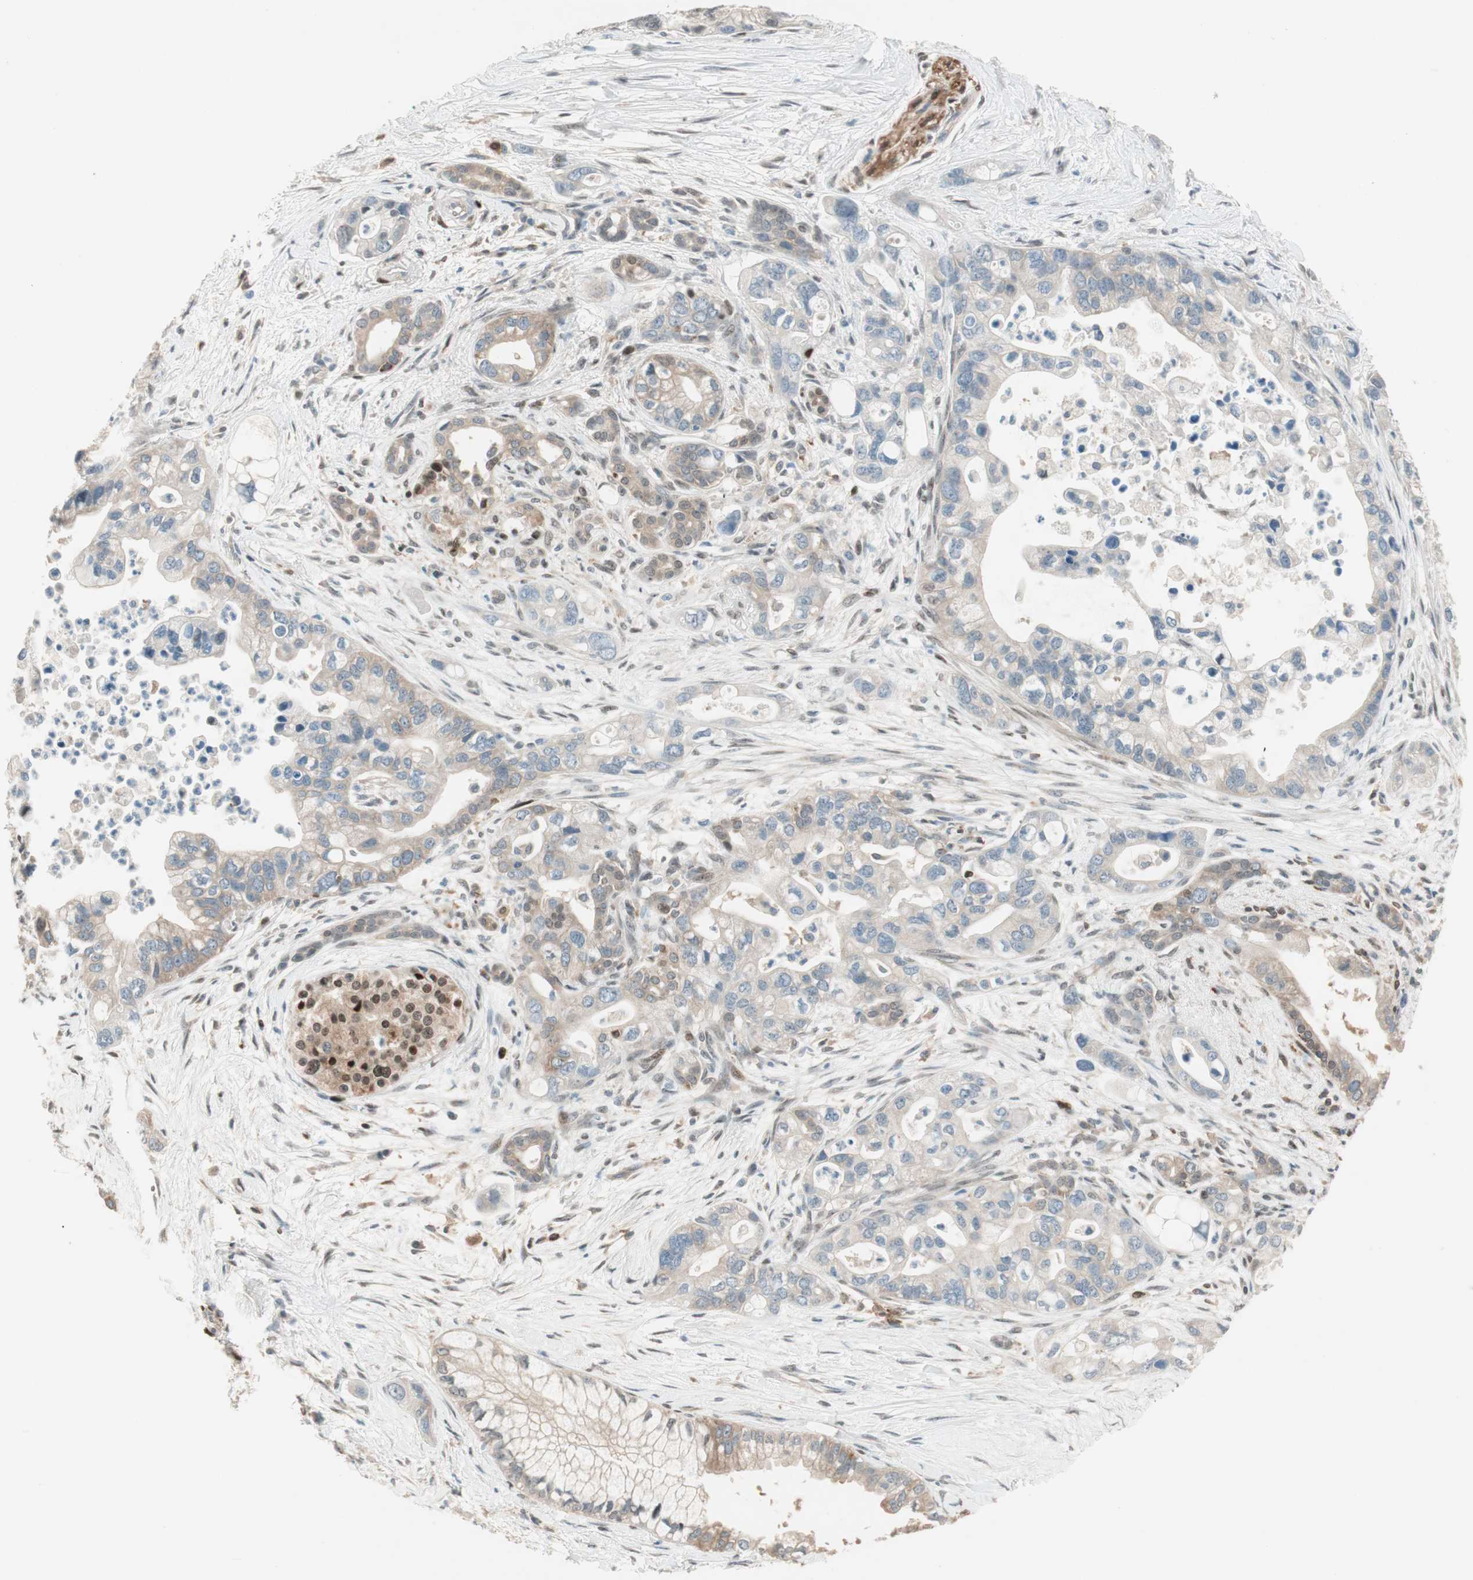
{"staining": {"intensity": "weak", "quantity": "25%-75%", "location": "cytoplasmic/membranous,nuclear"}, "tissue": "pancreatic cancer", "cell_type": "Tumor cells", "image_type": "cancer", "snomed": [{"axis": "morphology", "description": "Adenocarcinoma, NOS"}, {"axis": "topography", "description": "Pancreas"}], "caption": "Pancreatic cancer (adenocarcinoma) stained for a protein (brown) reveals weak cytoplasmic/membranous and nuclear positive positivity in approximately 25%-75% of tumor cells.", "gene": "BIN1", "patient": {"sex": "male", "age": 70}}